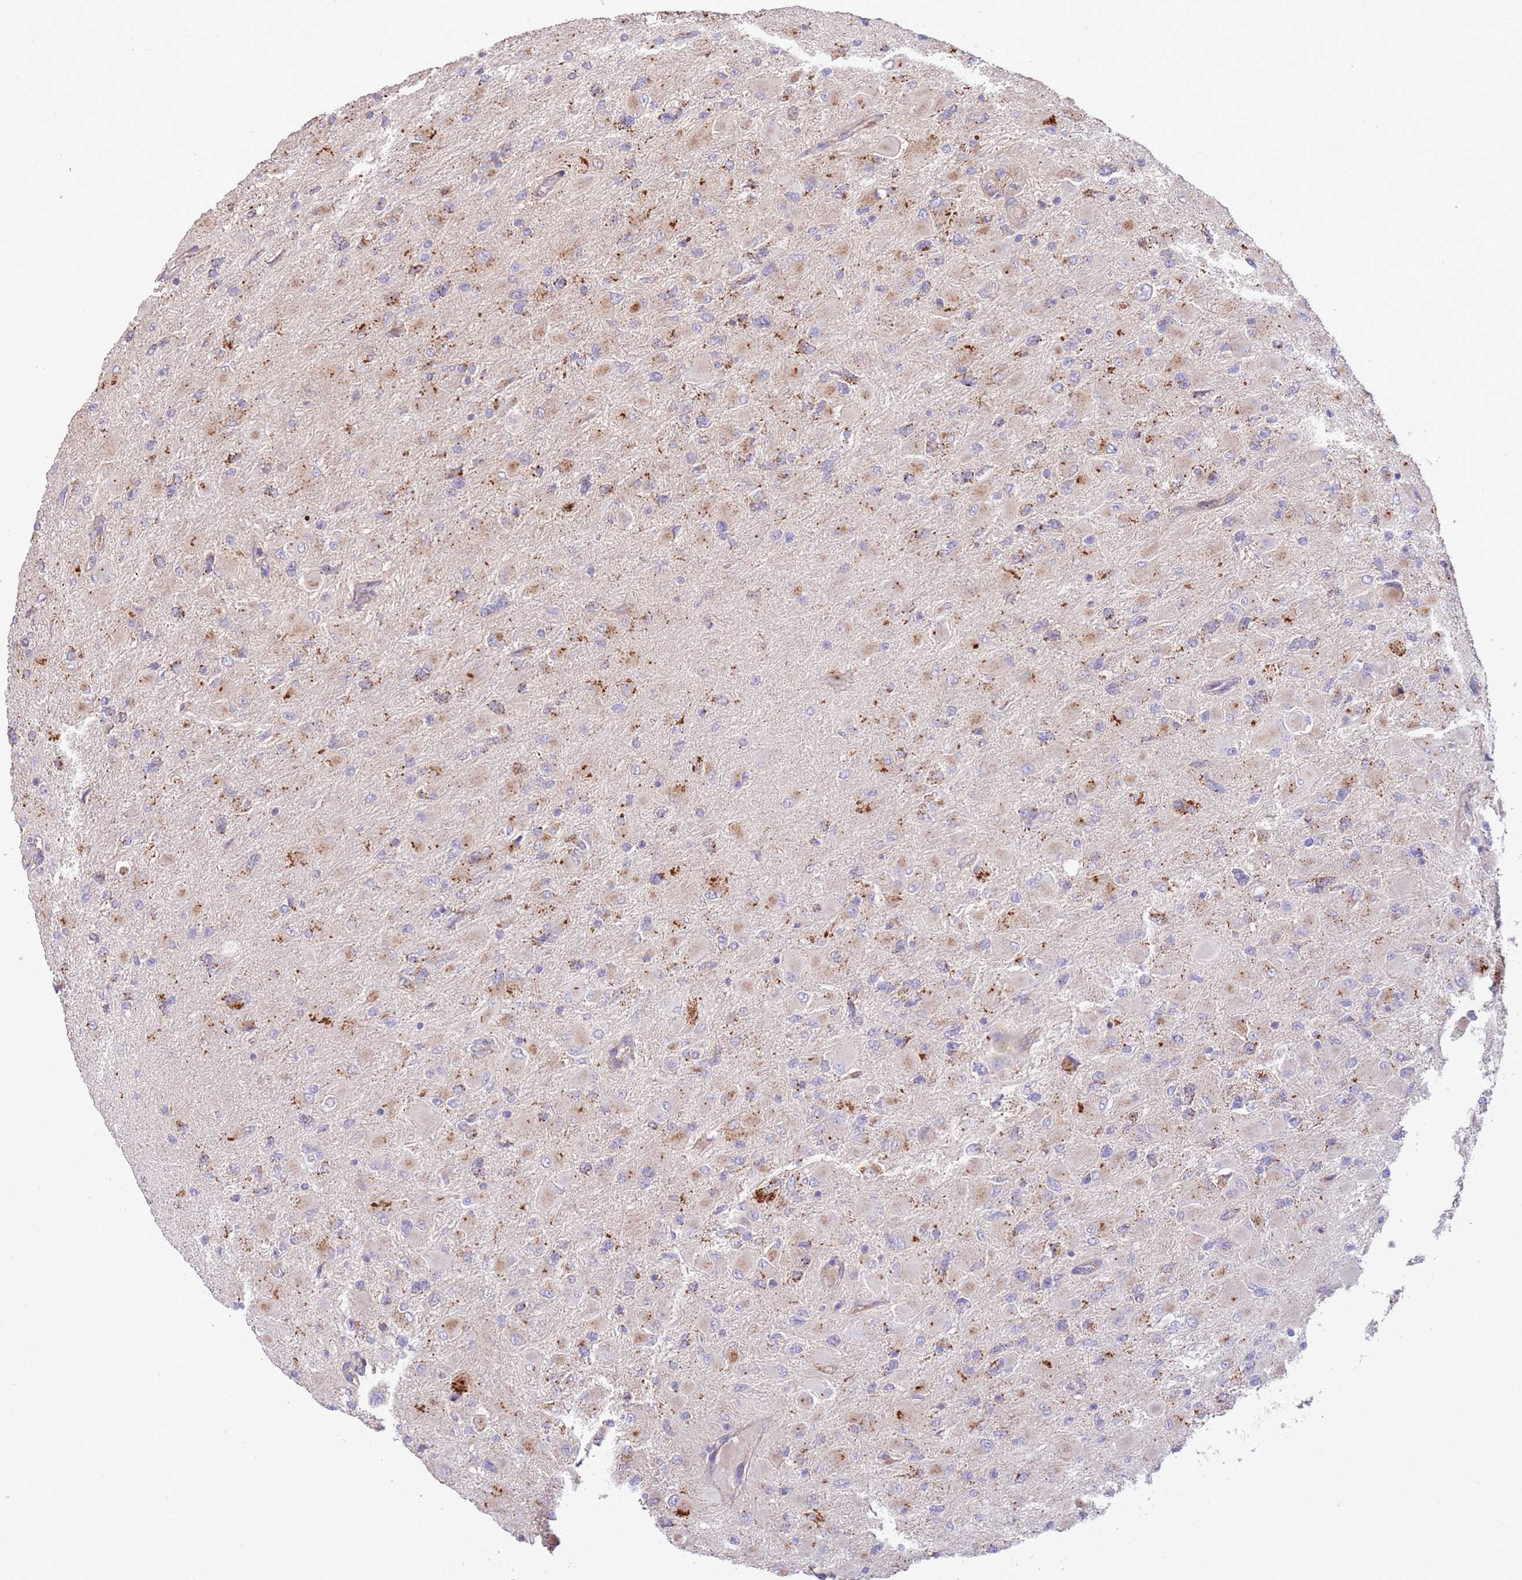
{"staining": {"intensity": "moderate", "quantity": "<25%", "location": "cytoplasmic/membranous"}, "tissue": "glioma", "cell_type": "Tumor cells", "image_type": "cancer", "snomed": [{"axis": "morphology", "description": "Glioma, malignant, High grade"}, {"axis": "topography", "description": "Cerebral cortex"}], "caption": "The photomicrograph reveals staining of high-grade glioma (malignant), revealing moderate cytoplasmic/membranous protein positivity (brown color) within tumor cells.", "gene": "DOCK6", "patient": {"sex": "female", "age": 36}}